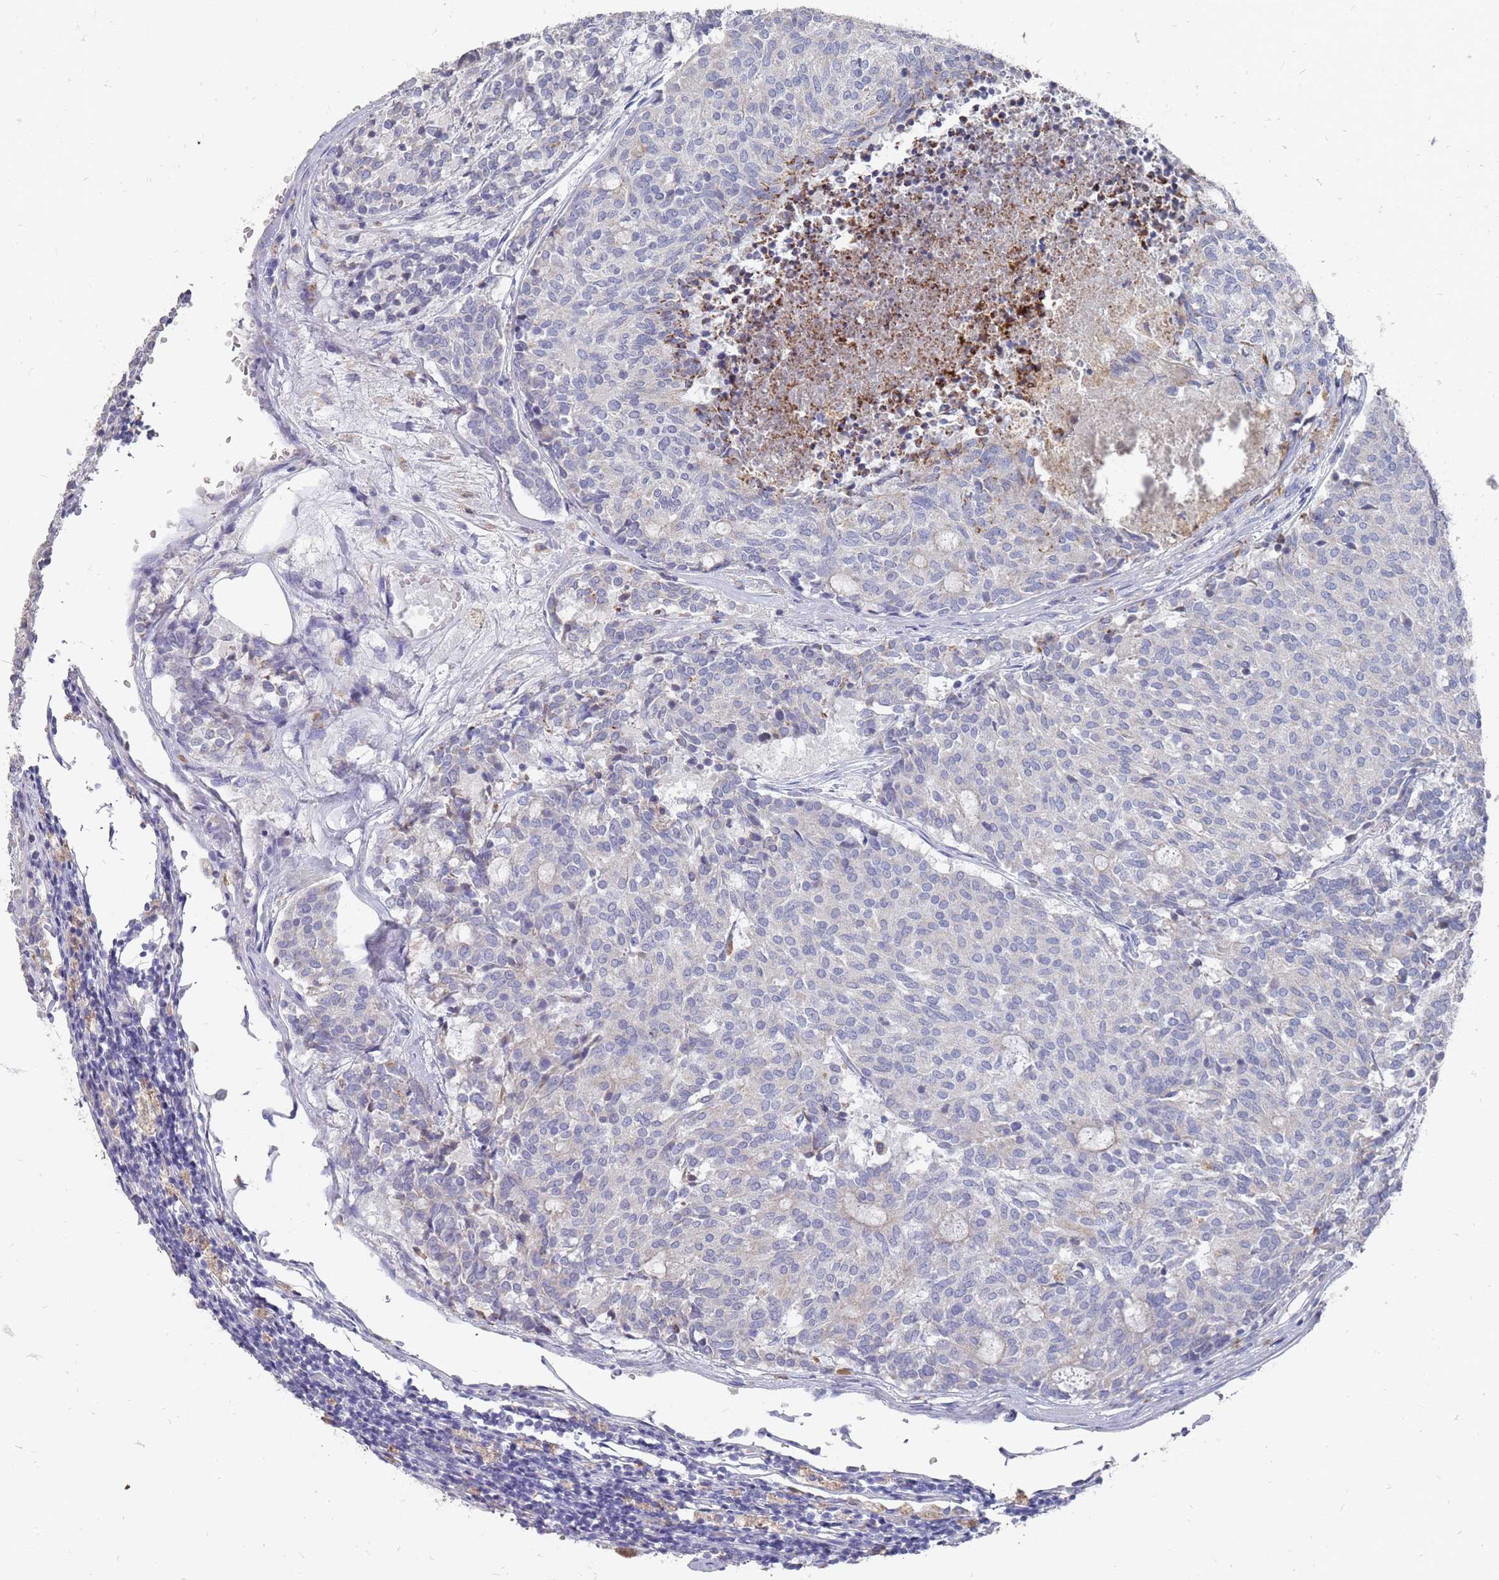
{"staining": {"intensity": "negative", "quantity": "none", "location": "none"}, "tissue": "carcinoid", "cell_type": "Tumor cells", "image_type": "cancer", "snomed": [{"axis": "morphology", "description": "Carcinoid, malignant, NOS"}, {"axis": "topography", "description": "Pancreas"}], "caption": "The image reveals no significant positivity in tumor cells of malignant carcinoid.", "gene": "OTULINL", "patient": {"sex": "female", "age": 54}}